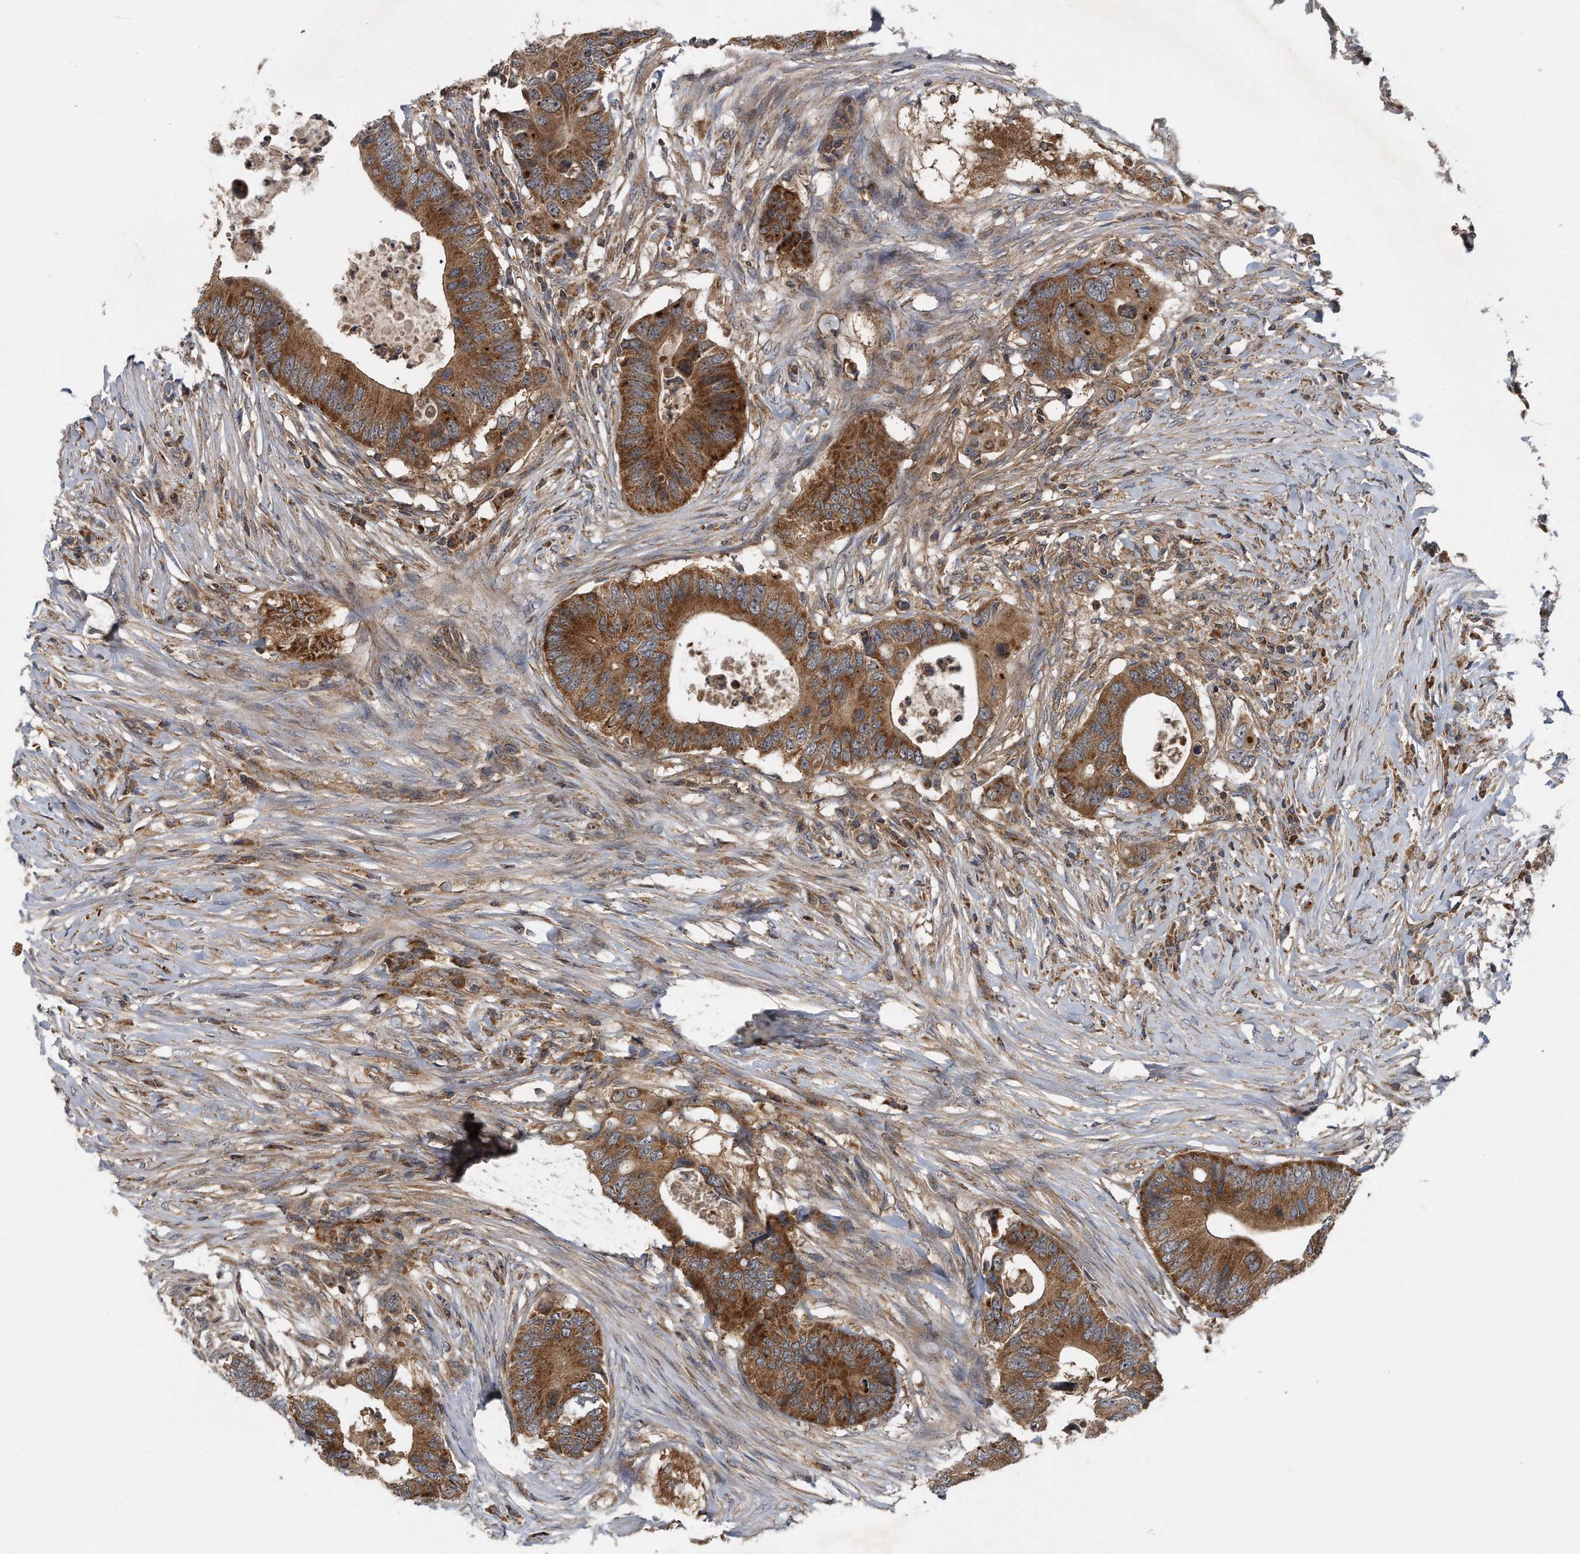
{"staining": {"intensity": "strong", "quantity": ">75%", "location": "cytoplasmic/membranous"}, "tissue": "colorectal cancer", "cell_type": "Tumor cells", "image_type": "cancer", "snomed": [{"axis": "morphology", "description": "Adenocarcinoma, NOS"}, {"axis": "topography", "description": "Colon"}], "caption": "Immunohistochemistry (IHC) (DAB (3,3'-diaminobenzidine)) staining of adenocarcinoma (colorectal) exhibits strong cytoplasmic/membranous protein positivity in about >75% of tumor cells.", "gene": "ALPK2", "patient": {"sex": "male", "age": 71}}